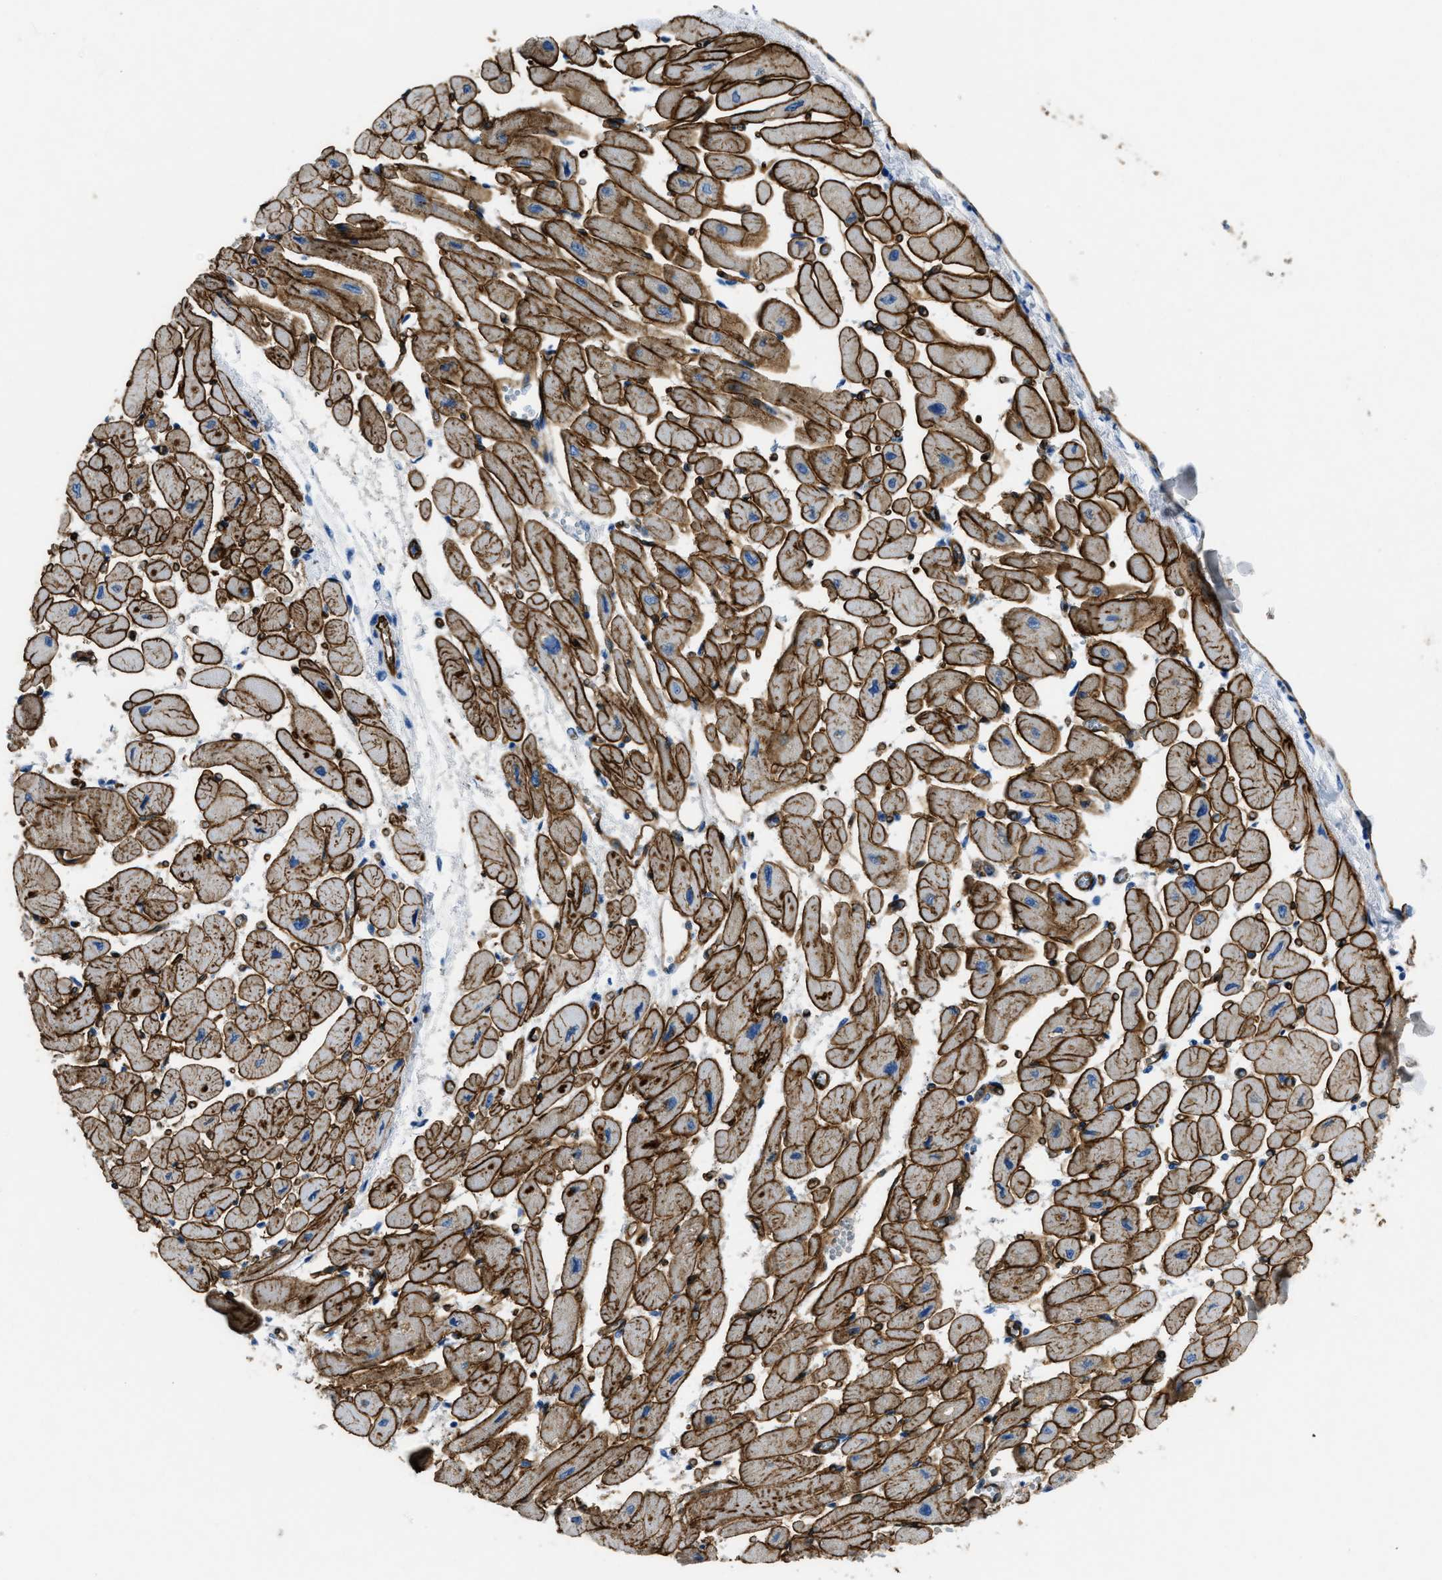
{"staining": {"intensity": "strong", "quantity": ">75%", "location": "cytoplasmic/membranous"}, "tissue": "heart muscle", "cell_type": "Cardiomyocytes", "image_type": "normal", "snomed": [{"axis": "morphology", "description": "Normal tissue, NOS"}, {"axis": "topography", "description": "Heart"}], "caption": "This micrograph displays unremarkable heart muscle stained with immunohistochemistry (IHC) to label a protein in brown. The cytoplasmic/membranous of cardiomyocytes show strong positivity for the protein. Nuclei are counter-stained blue.", "gene": "SPEG", "patient": {"sex": "female", "age": 54}}